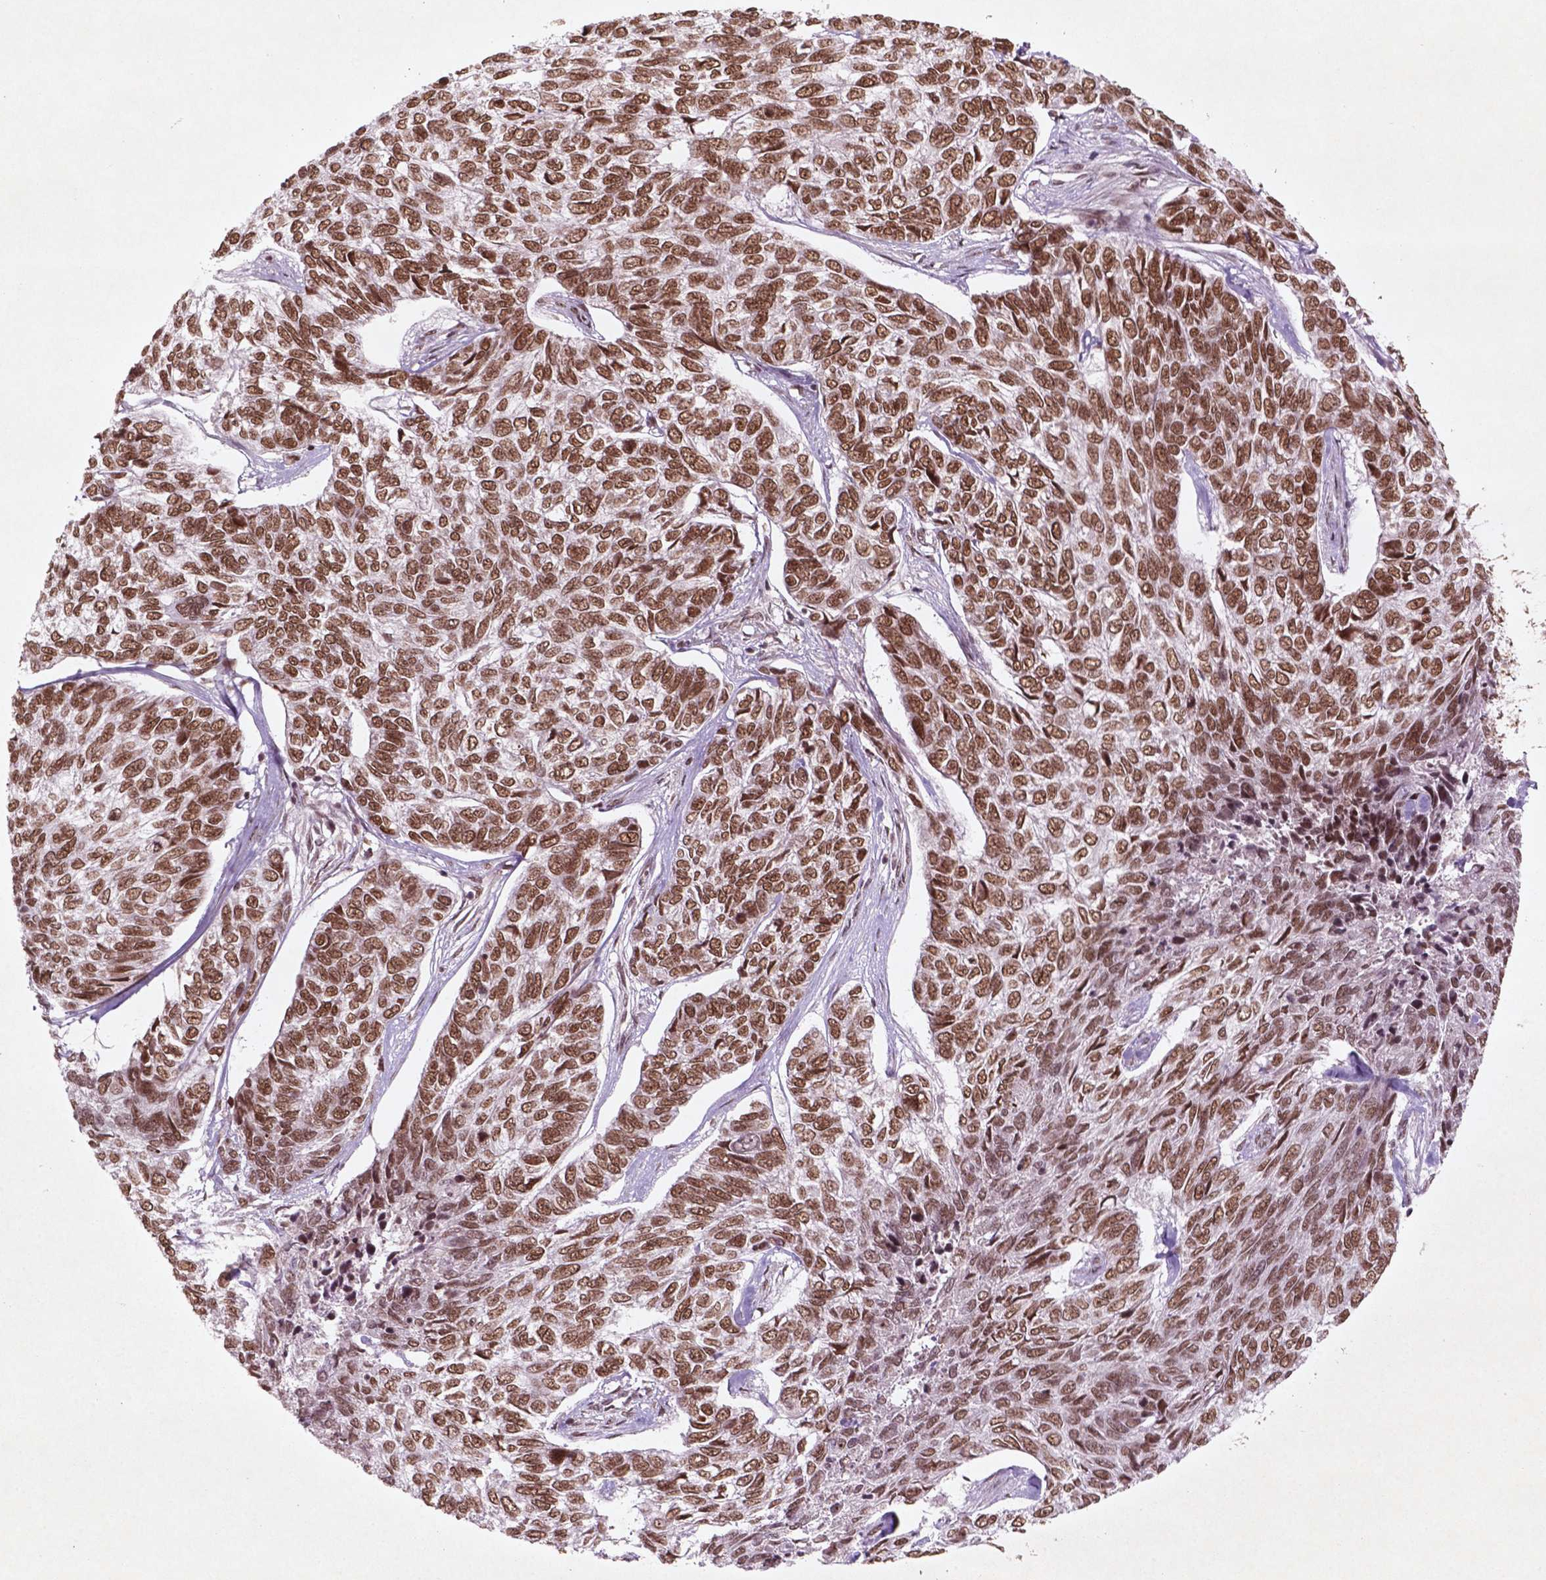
{"staining": {"intensity": "strong", "quantity": ">75%", "location": "nuclear"}, "tissue": "skin cancer", "cell_type": "Tumor cells", "image_type": "cancer", "snomed": [{"axis": "morphology", "description": "Basal cell carcinoma"}, {"axis": "topography", "description": "Skin"}], "caption": "Basal cell carcinoma (skin) tissue displays strong nuclear positivity in approximately >75% of tumor cells (Brightfield microscopy of DAB IHC at high magnification).", "gene": "HMG20B", "patient": {"sex": "female", "age": 65}}